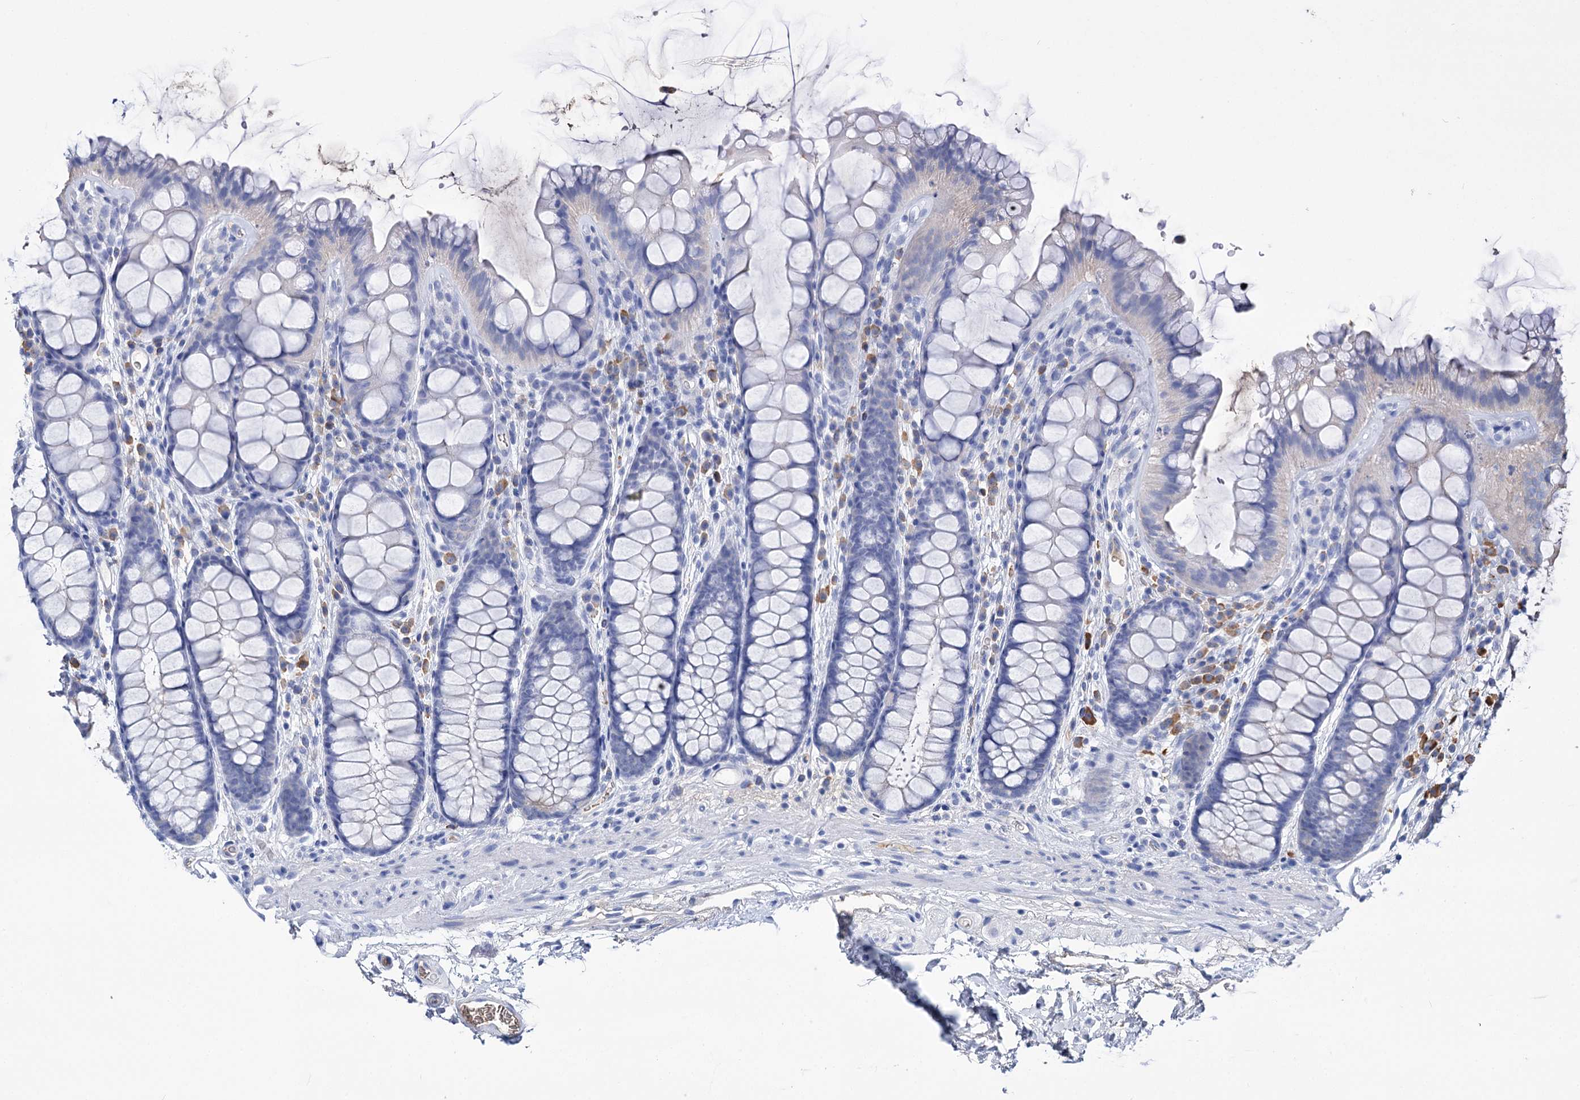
{"staining": {"intensity": "negative", "quantity": "none", "location": "none"}, "tissue": "colon", "cell_type": "Endothelial cells", "image_type": "normal", "snomed": [{"axis": "morphology", "description": "Normal tissue, NOS"}, {"axis": "topography", "description": "Colon"}], "caption": "This is an immunohistochemistry histopathology image of benign colon. There is no positivity in endothelial cells.", "gene": "FBXW12", "patient": {"sex": "female", "age": 82}}